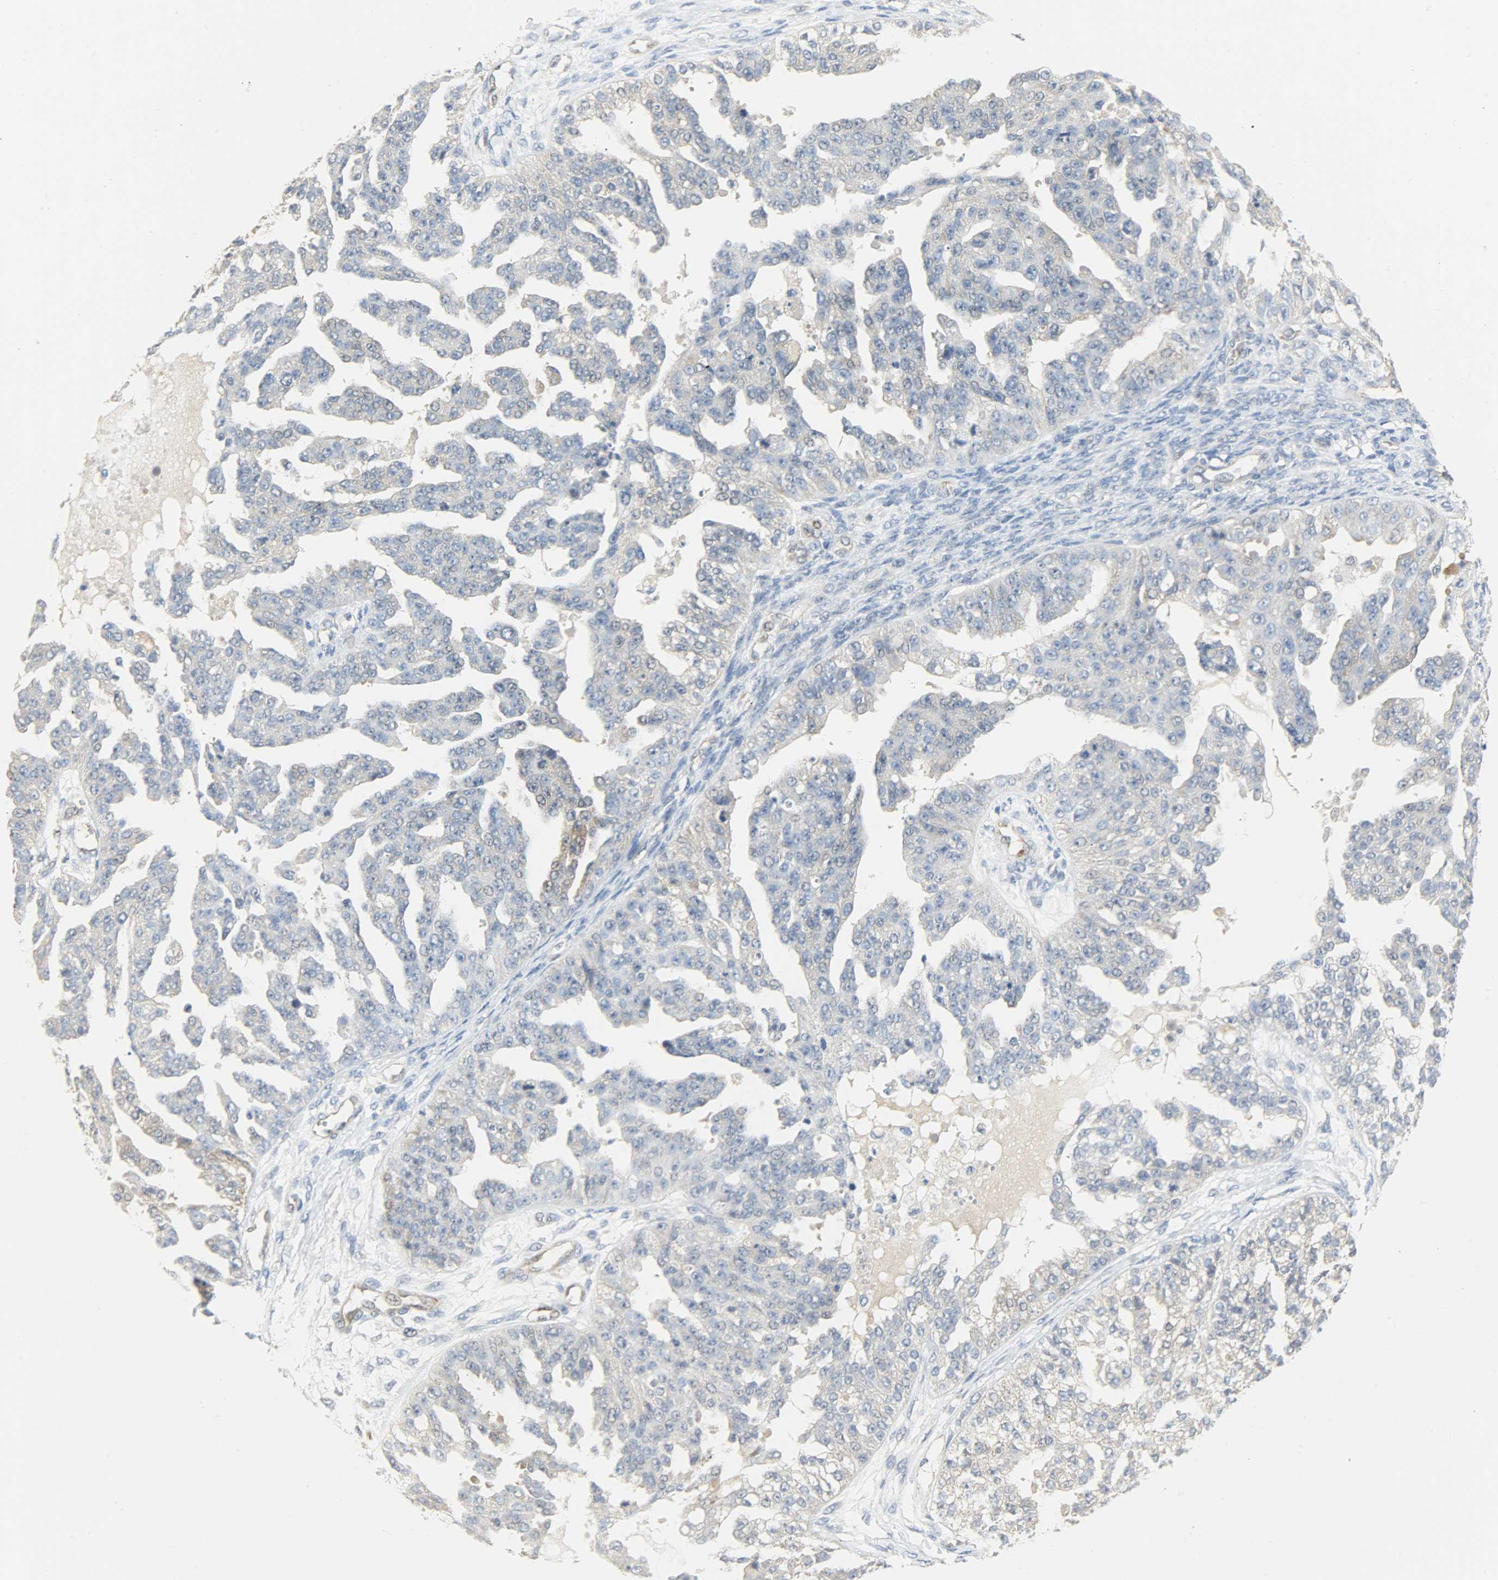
{"staining": {"intensity": "negative", "quantity": "none", "location": "none"}, "tissue": "ovarian cancer", "cell_type": "Tumor cells", "image_type": "cancer", "snomed": [{"axis": "morphology", "description": "Cystadenocarcinoma, serous, NOS"}, {"axis": "topography", "description": "Ovary"}], "caption": "Protein analysis of ovarian cancer reveals no significant staining in tumor cells.", "gene": "FKBP1A", "patient": {"sex": "female", "age": 58}}